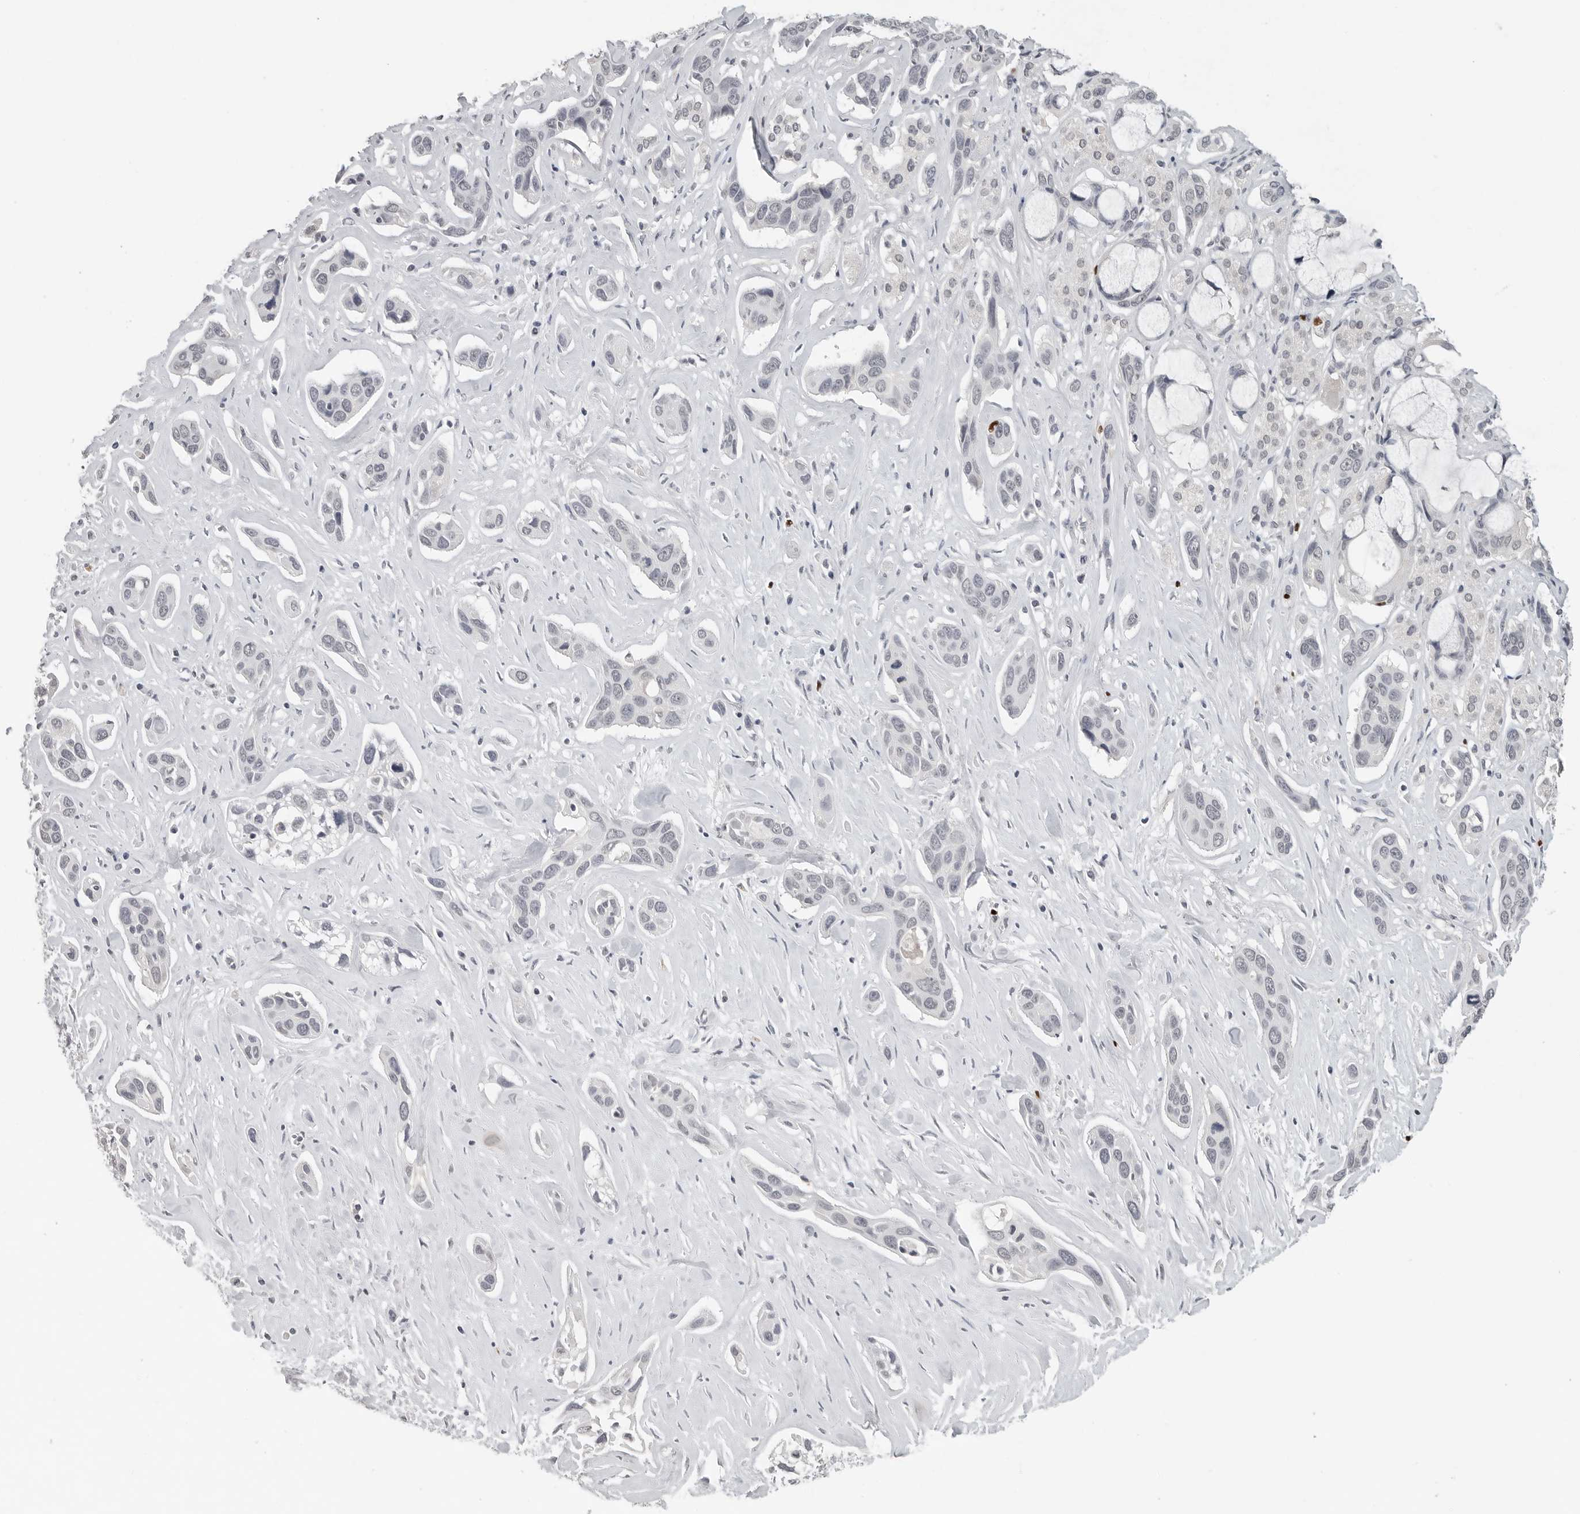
{"staining": {"intensity": "negative", "quantity": "none", "location": "none"}, "tissue": "pancreatic cancer", "cell_type": "Tumor cells", "image_type": "cancer", "snomed": [{"axis": "morphology", "description": "Adenocarcinoma, NOS"}, {"axis": "topography", "description": "Pancreas"}], "caption": "This micrograph is of pancreatic cancer stained with immunohistochemistry to label a protein in brown with the nuclei are counter-stained blue. There is no staining in tumor cells.", "gene": "FOXP3", "patient": {"sex": "female", "age": 60}}